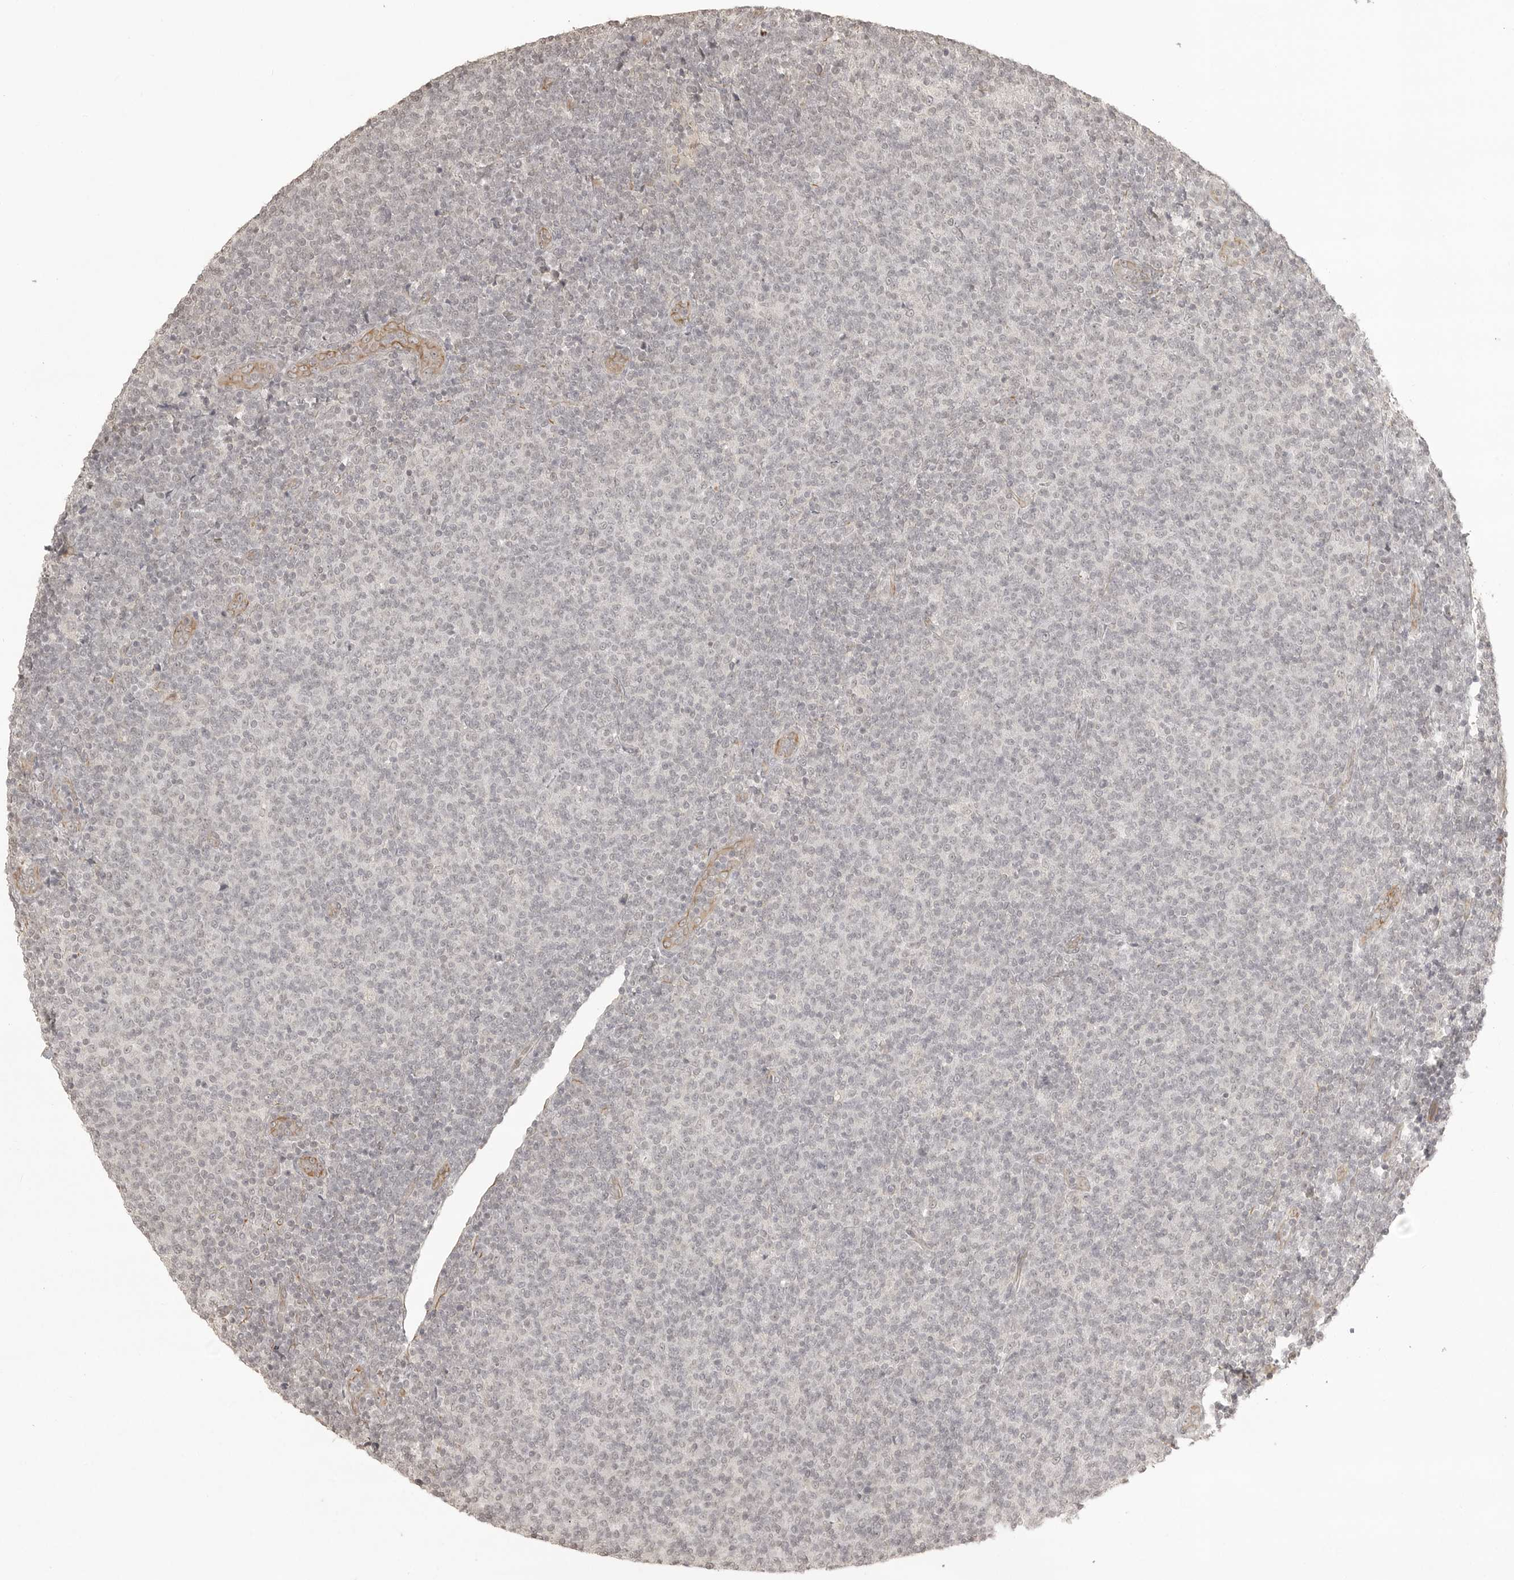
{"staining": {"intensity": "negative", "quantity": "none", "location": "none"}, "tissue": "lymphoma", "cell_type": "Tumor cells", "image_type": "cancer", "snomed": [{"axis": "morphology", "description": "Malignant lymphoma, non-Hodgkin's type, Low grade"}, {"axis": "topography", "description": "Lymph node"}], "caption": "There is no significant expression in tumor cells of low-grade malignant lymphoma, non-Hodgkin's type. (Brightfield microscopy of DAB immunohistochemistry at high magnification).", "gene": "SMG8", "patient": {"sex": "male", "age": 66}}